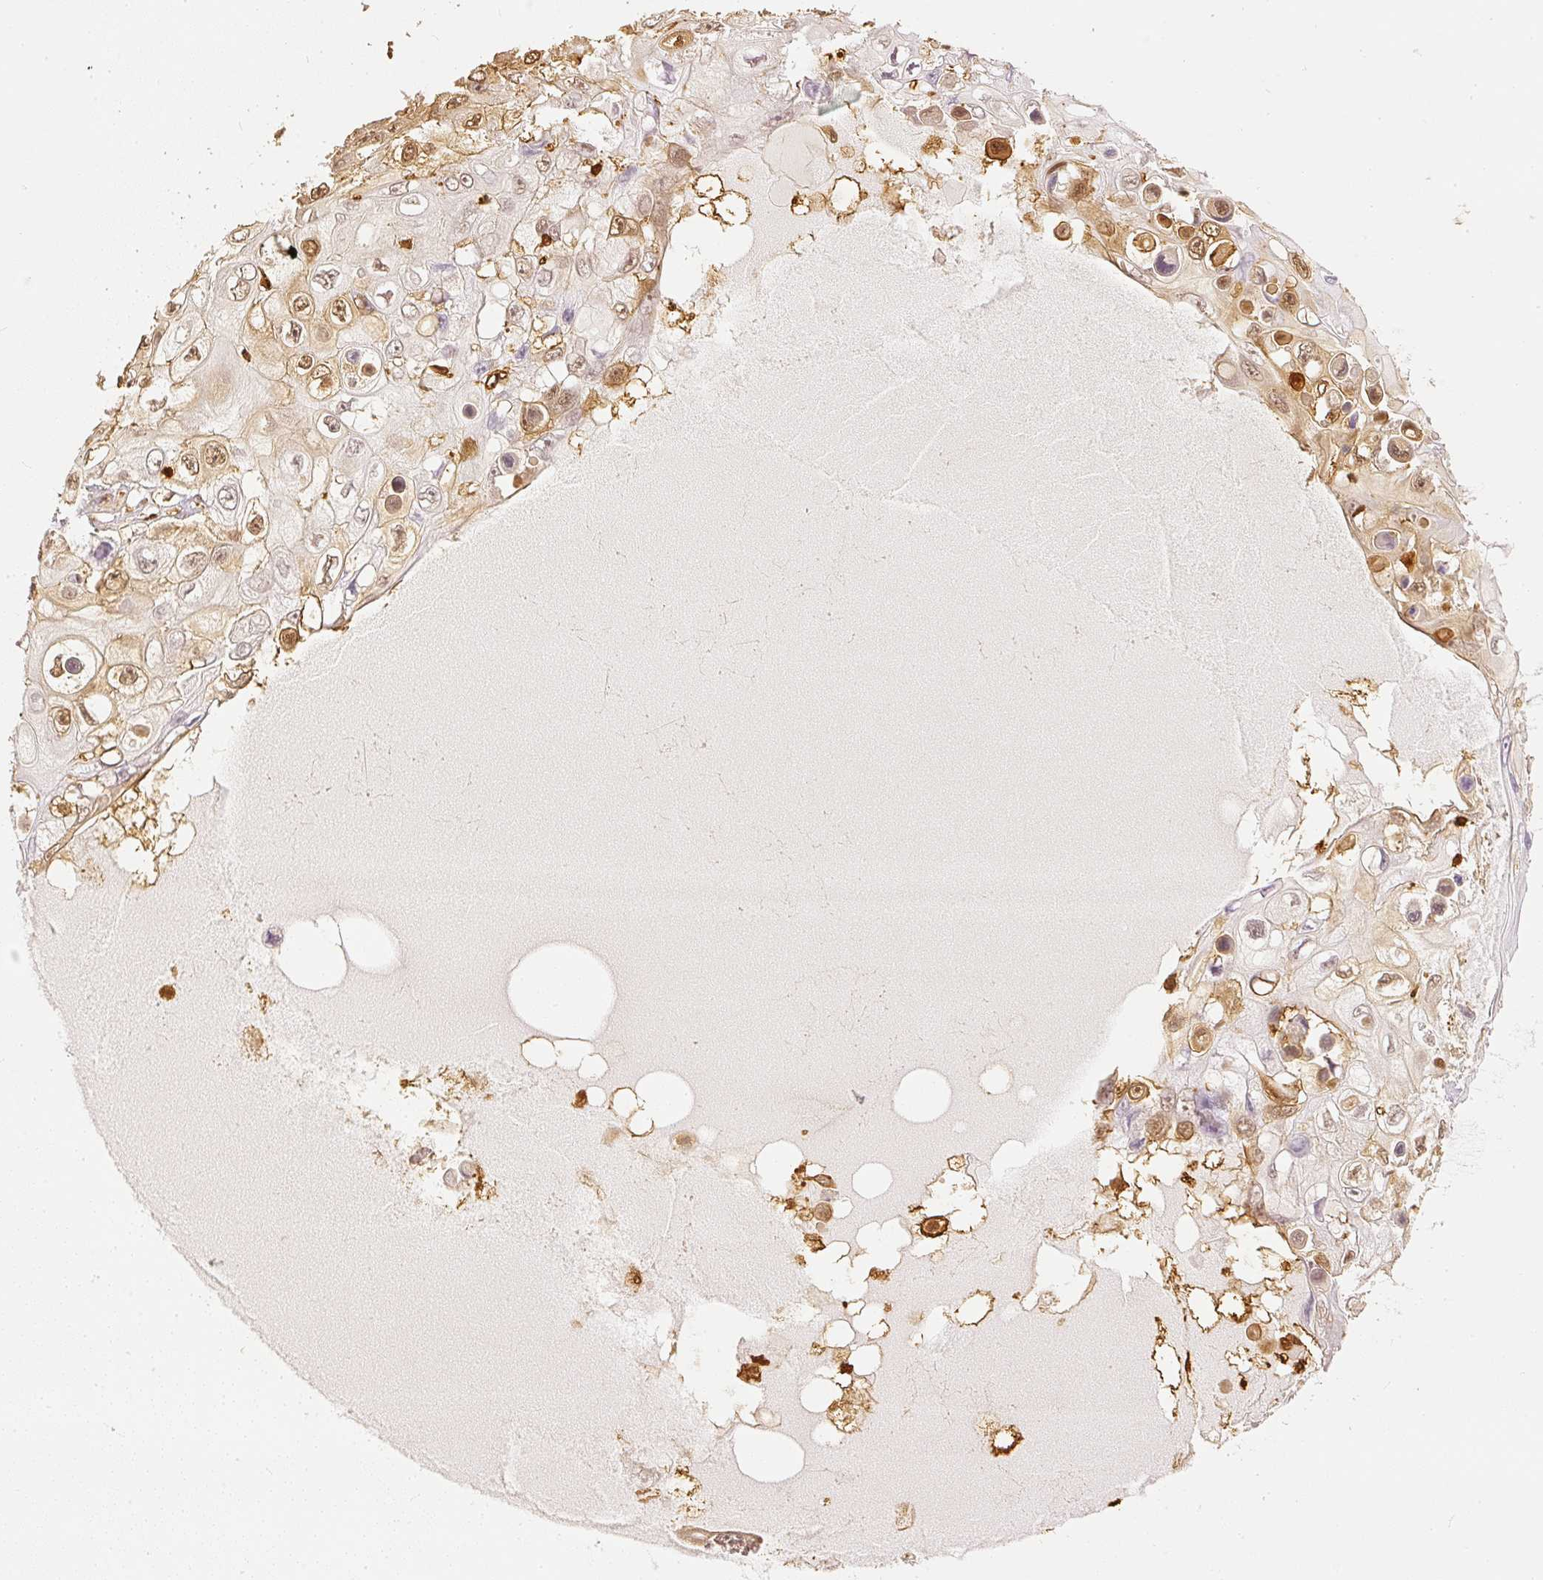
{"staining": {"intensity": "moderate", "quantity": ">75%", "location": "cytoplasmic/membranous,nuclear"}, "tissue": "skin cancer", "cell_type": "Tumor cells", "image_type": "cancer", "snomed": [{"axis": "morphology", "description": "Squamous cell carcinoma, NOS"}, {"axis": "topography", "description": "Skin"}], "caption": "Skin cancer tissue demonstrates moderate cytoplasmic/membranous and nuclear staining in approximately >75% of tumor cells, visualized by immunohistochemistry.", "gene": "PFN1", "patient": {"sex": "male", "age": 82}}